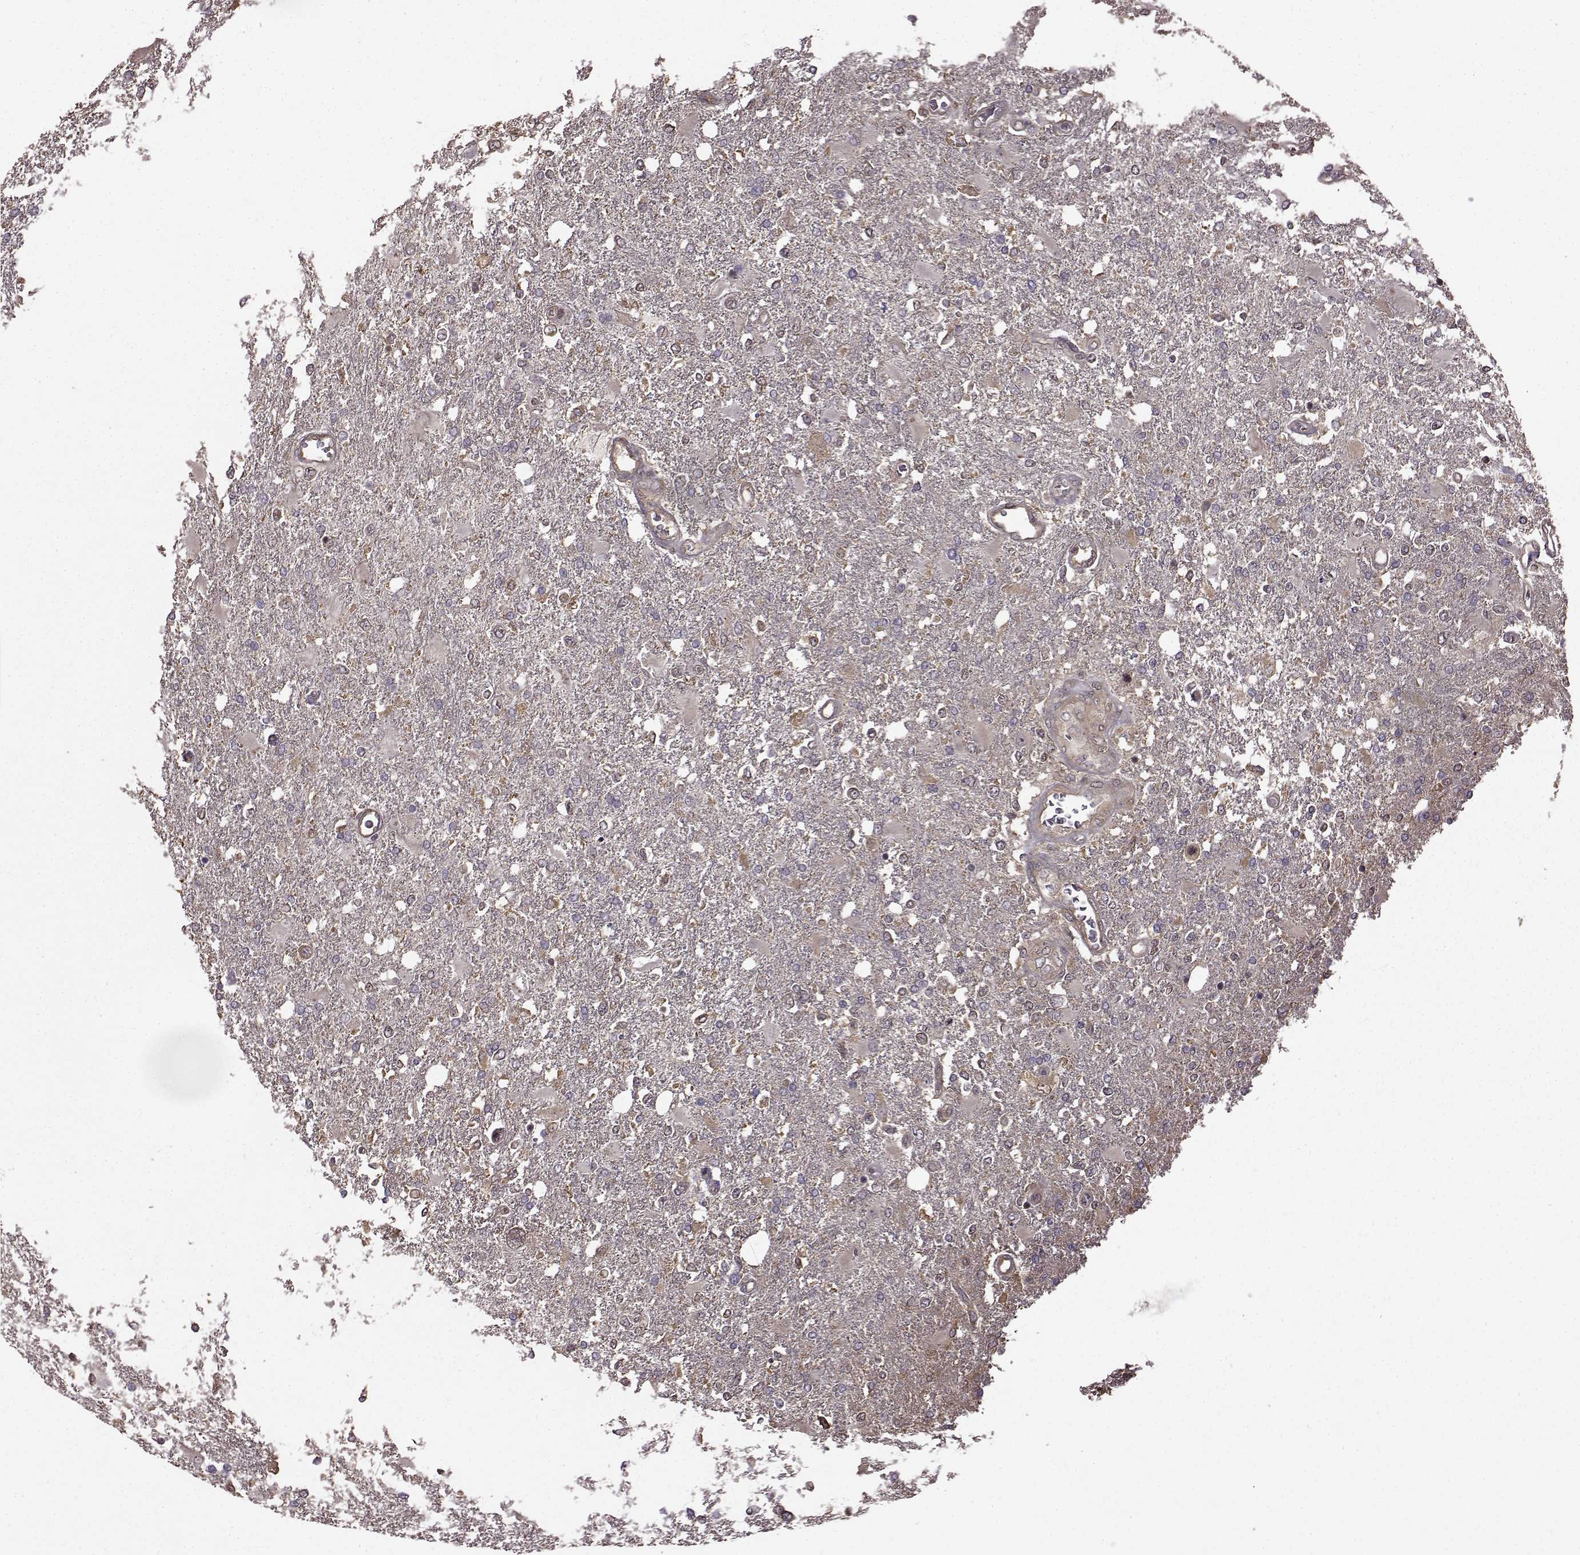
{"staining": {"intensity": "negative", "quantity": "none", "location": "none"}, "tissue": "glioma", "cell_type": "Tumor cells", "image_type": "cancer", "snomed": [{"axis": "morphology", "description": "Glioma, malignant, High grade"}, {"axis": "topography", "description": "Cerebral cortex"}], "caption": "Immunohistochemistry (IHC) of malignant glioma (high-grade) exhibits no positivity in tumor cells.", "gene": "NME1-NME2", "patient": {"sex": "male", "age": 79}}